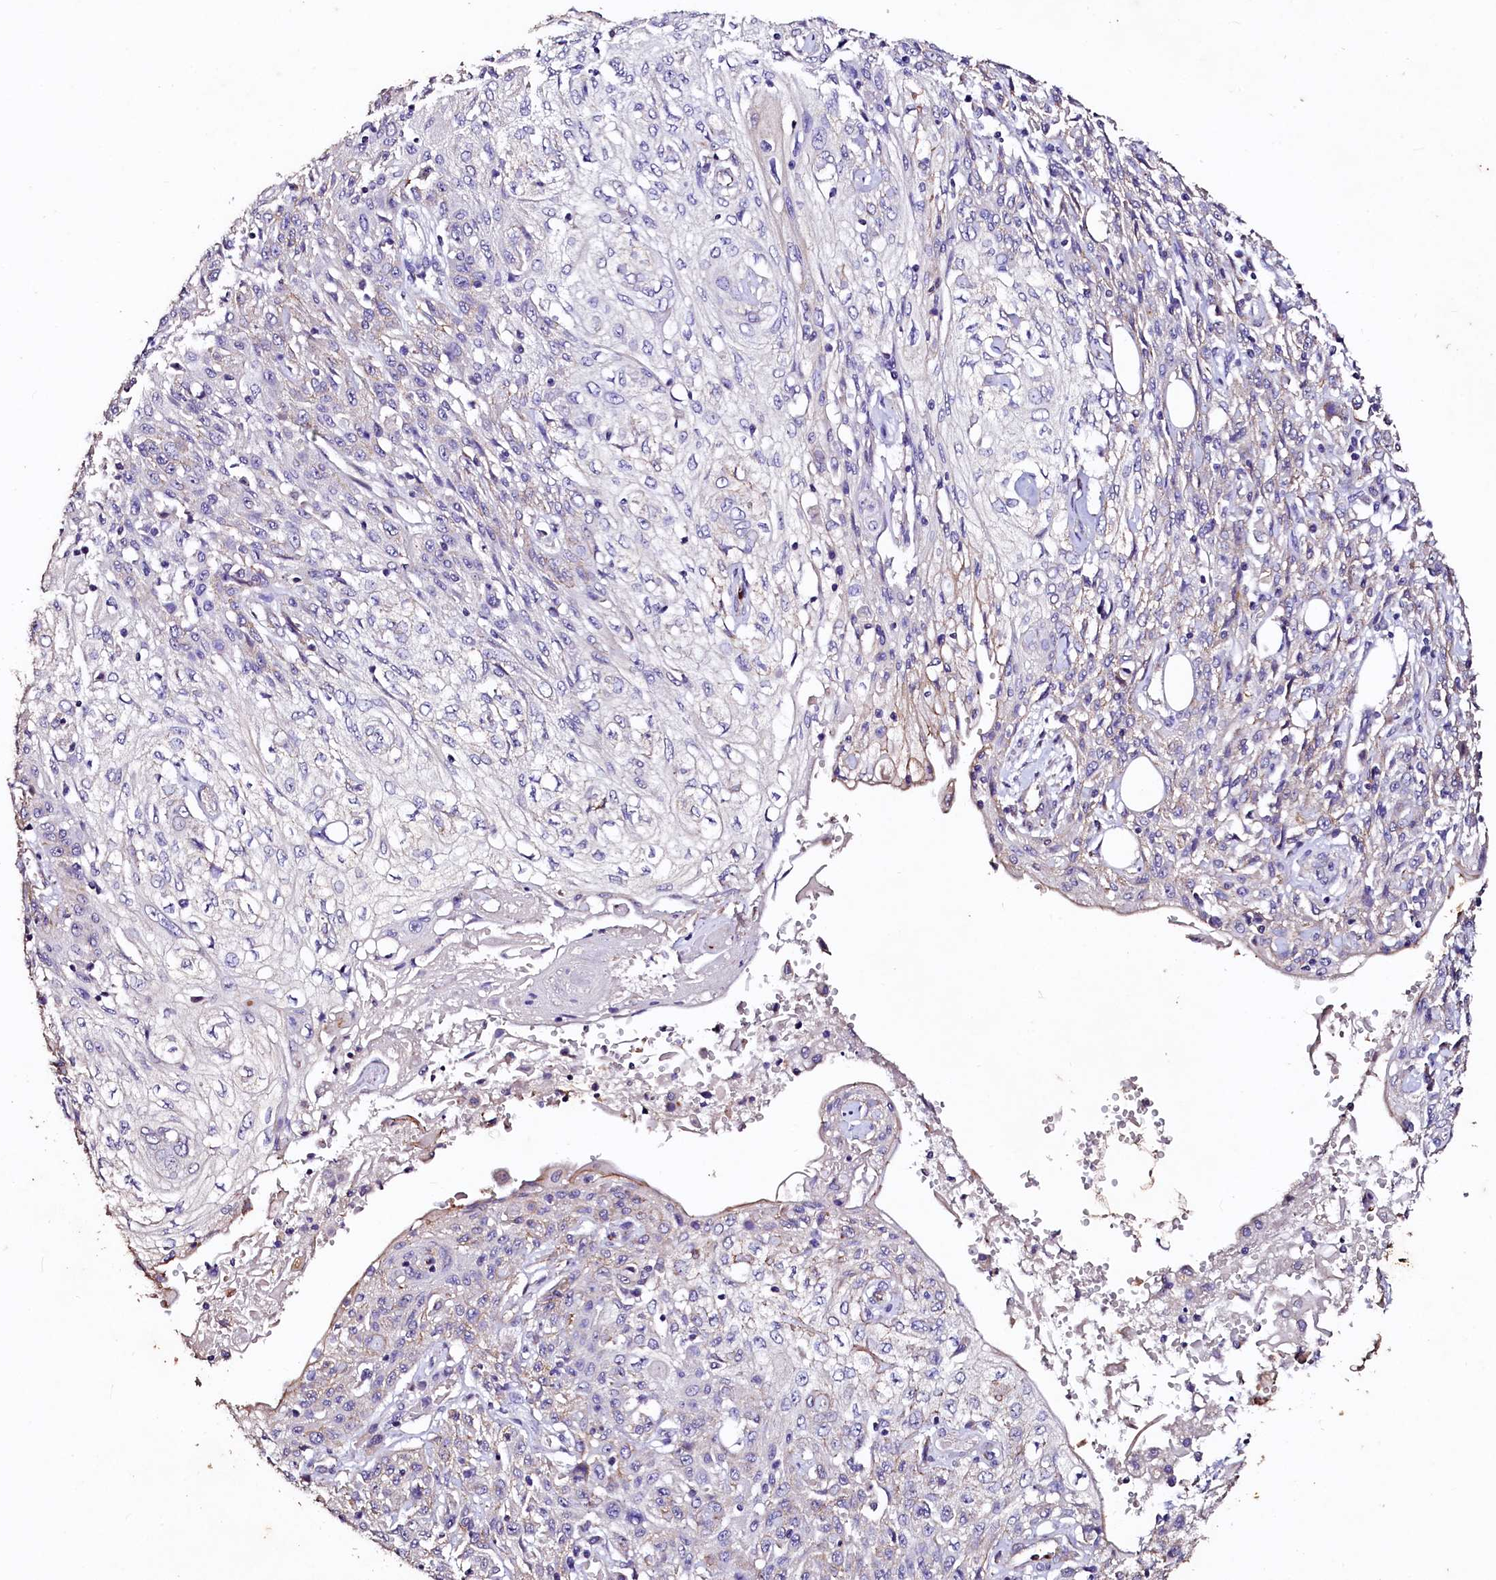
{"staining": {"intensity": "negative", "quantity": "none", "location": "none"}, "tissue": "skin cancer", "cell_type": "Tumor cells", "image_type": "cancer", "snomed": [{"axis": "morphology", "description": "Squamous cell carcinoma, NOS"}, {"axis": "morphology", "description": "Squamous cell carcinoma, metastatic, NOS"}, {"axis": "topography", "description": "Skin"}, {"axis": "topography", "description": "Lymph node"}], "caption": "Immunohistochemistry (IHC) of human metastatic squamous cell carcinoma (skin) shows no staining in tumor cells.", "gene": "VPS36", "patient": {"sex": "male", "age": 75}}